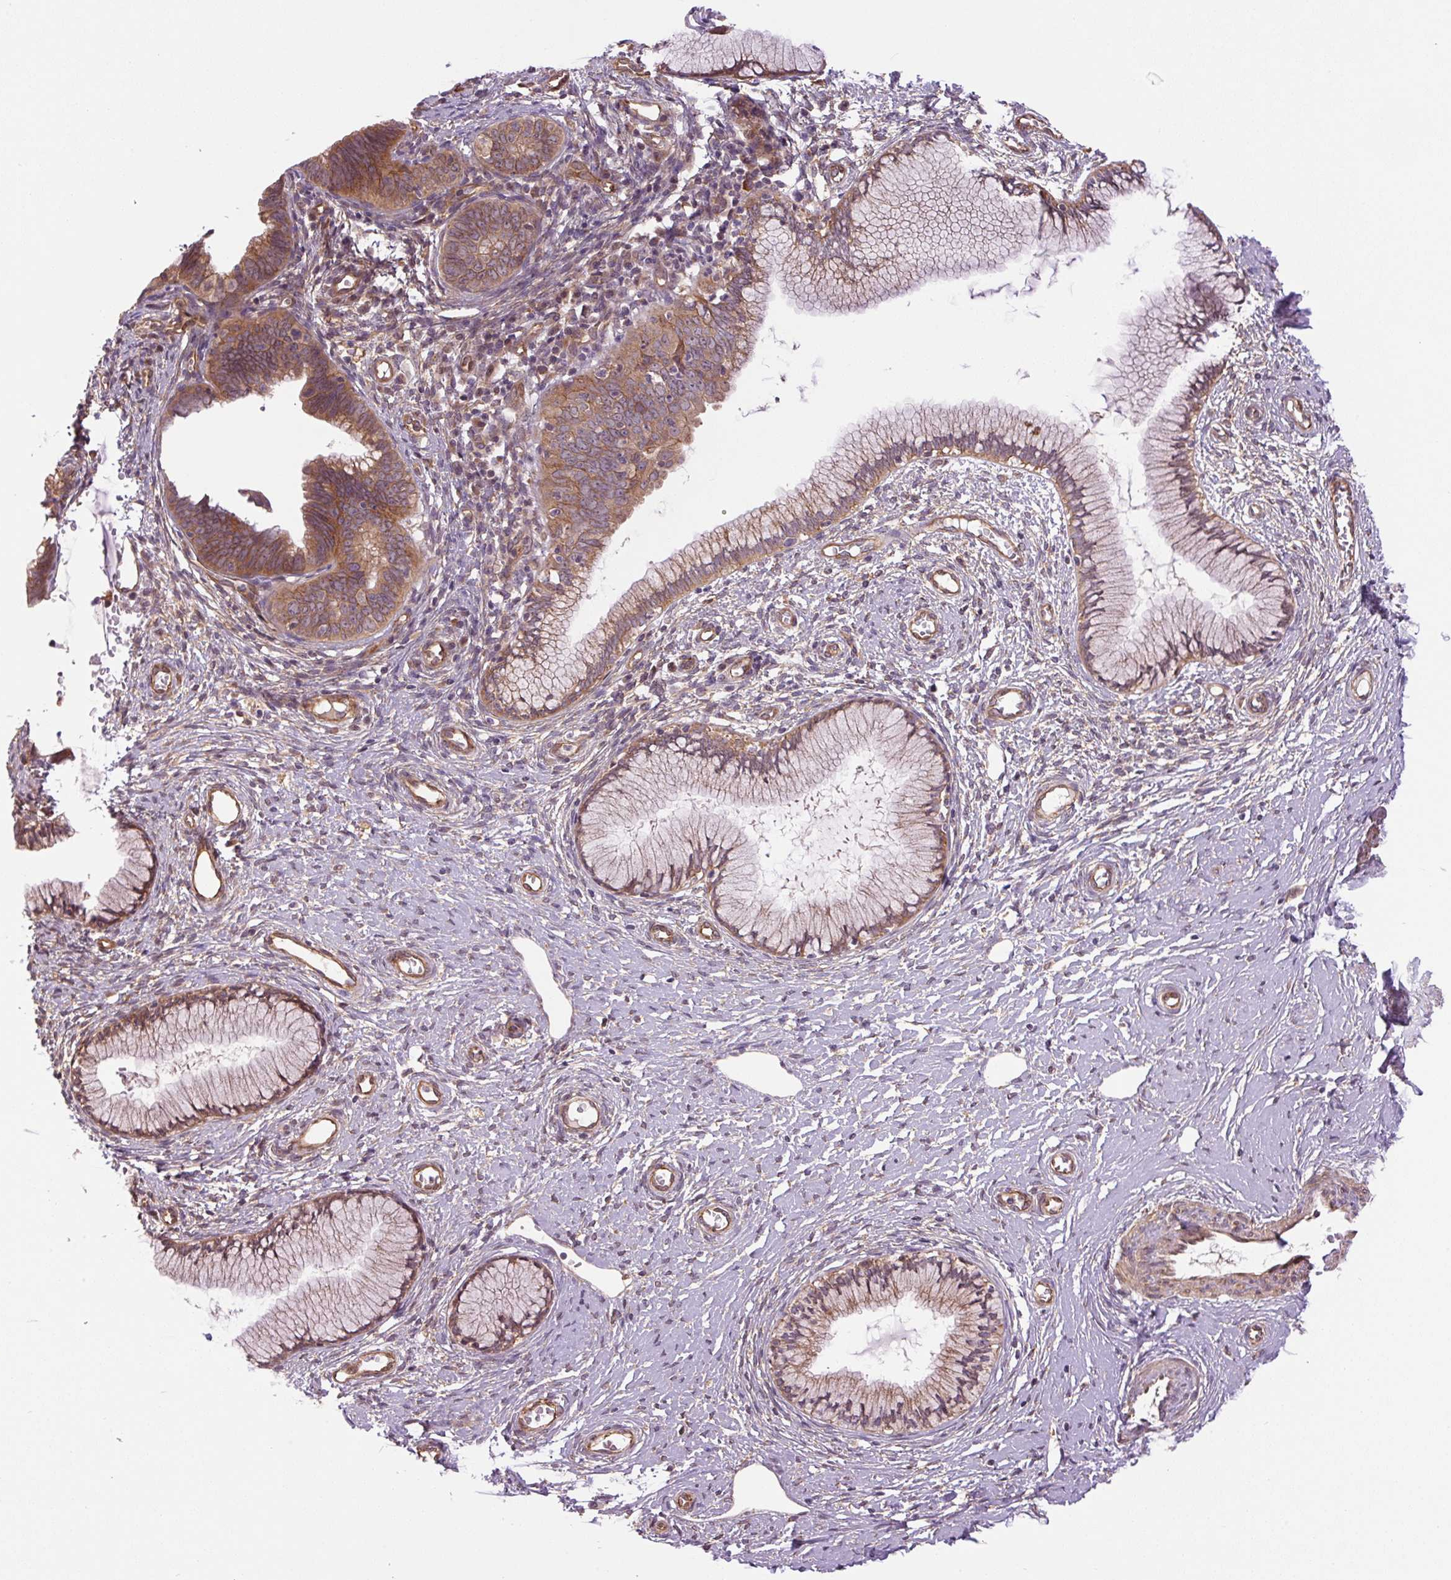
{"staining": {"intensity": "moderate", "quantity": ">75%", "location": "cytoplasmic/membranous"}, "tissue": "cervical cancer", "cell_type": "Tumor cells", "image_type": "cancer", "snomed": [{"axis": "morphology", "description": "Adenocarcinoma, NOS"}, {"axis": "topography", "description": "Cervix"}], "caption": "Tumor cells exhibit moderate cytoplasmic/membranous staining in approximately >75% of cells in cervical cancer. The protein of interest is shown in brown color, while the nuclei are stained blue.", "gene": "SEPTIN10", "patient": {"sex": "female", "age": 36}}